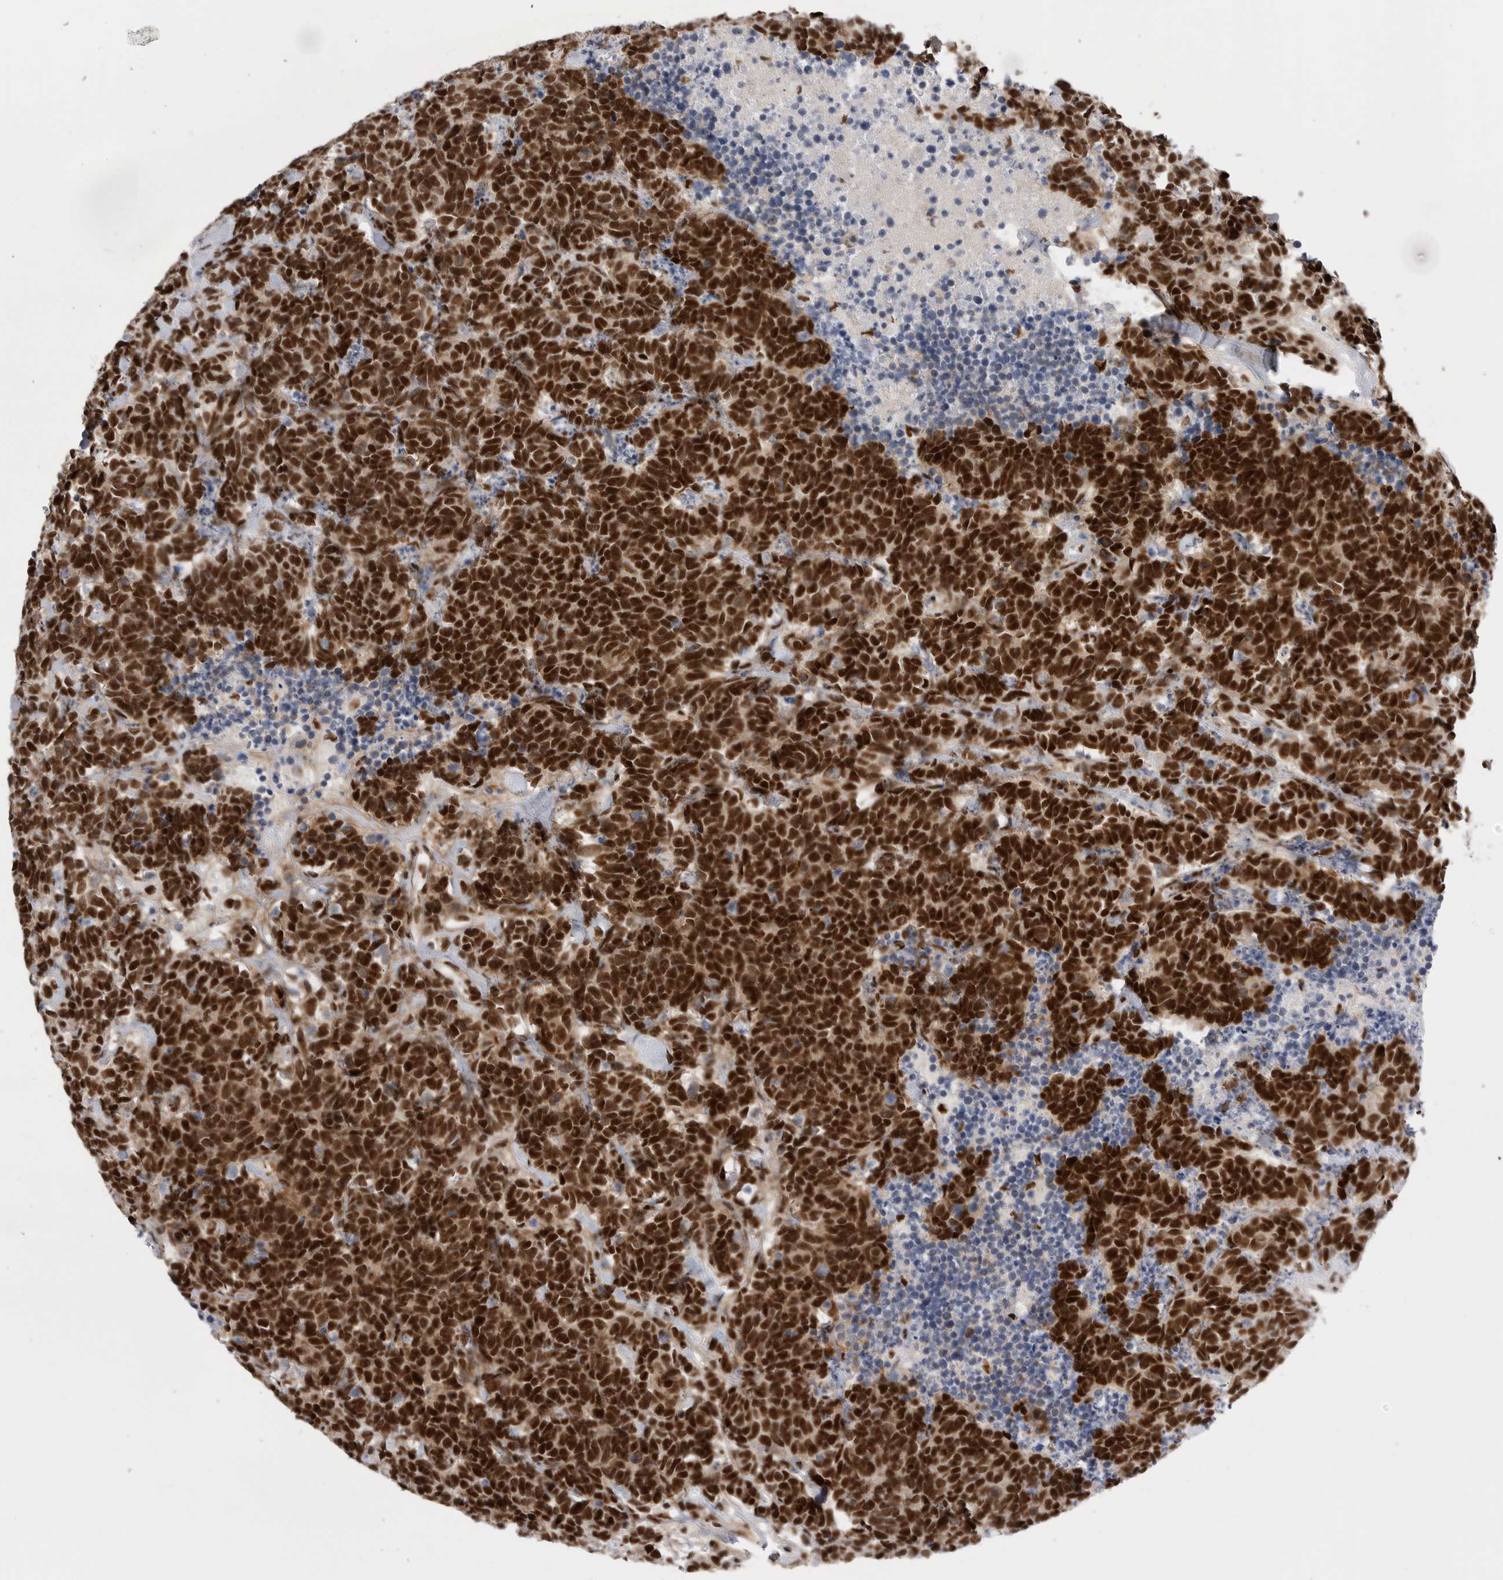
{"staining": {"intensity": "strong", "quantity": ">75%", "location": "nuclear"}, "tissue": "carcinoid", "cell_type": "Tumor cells", "image_type": "cancer", "snomed": [{"axis": "morphology", "description": "Carcinoma, NOS"}, {"axis": "morphology", "description": "Carcinoid, malignant, NOS"}, {"axis": "topography", "description": "Urinary bladder"}], "caption": "Protein expression analysis of human carcinoid (malignant) reveals strong nuclear staining in about >75% of tumor cells.", "gene": "PPP1R8", "patient": {"sex": "male", "age": 57}}